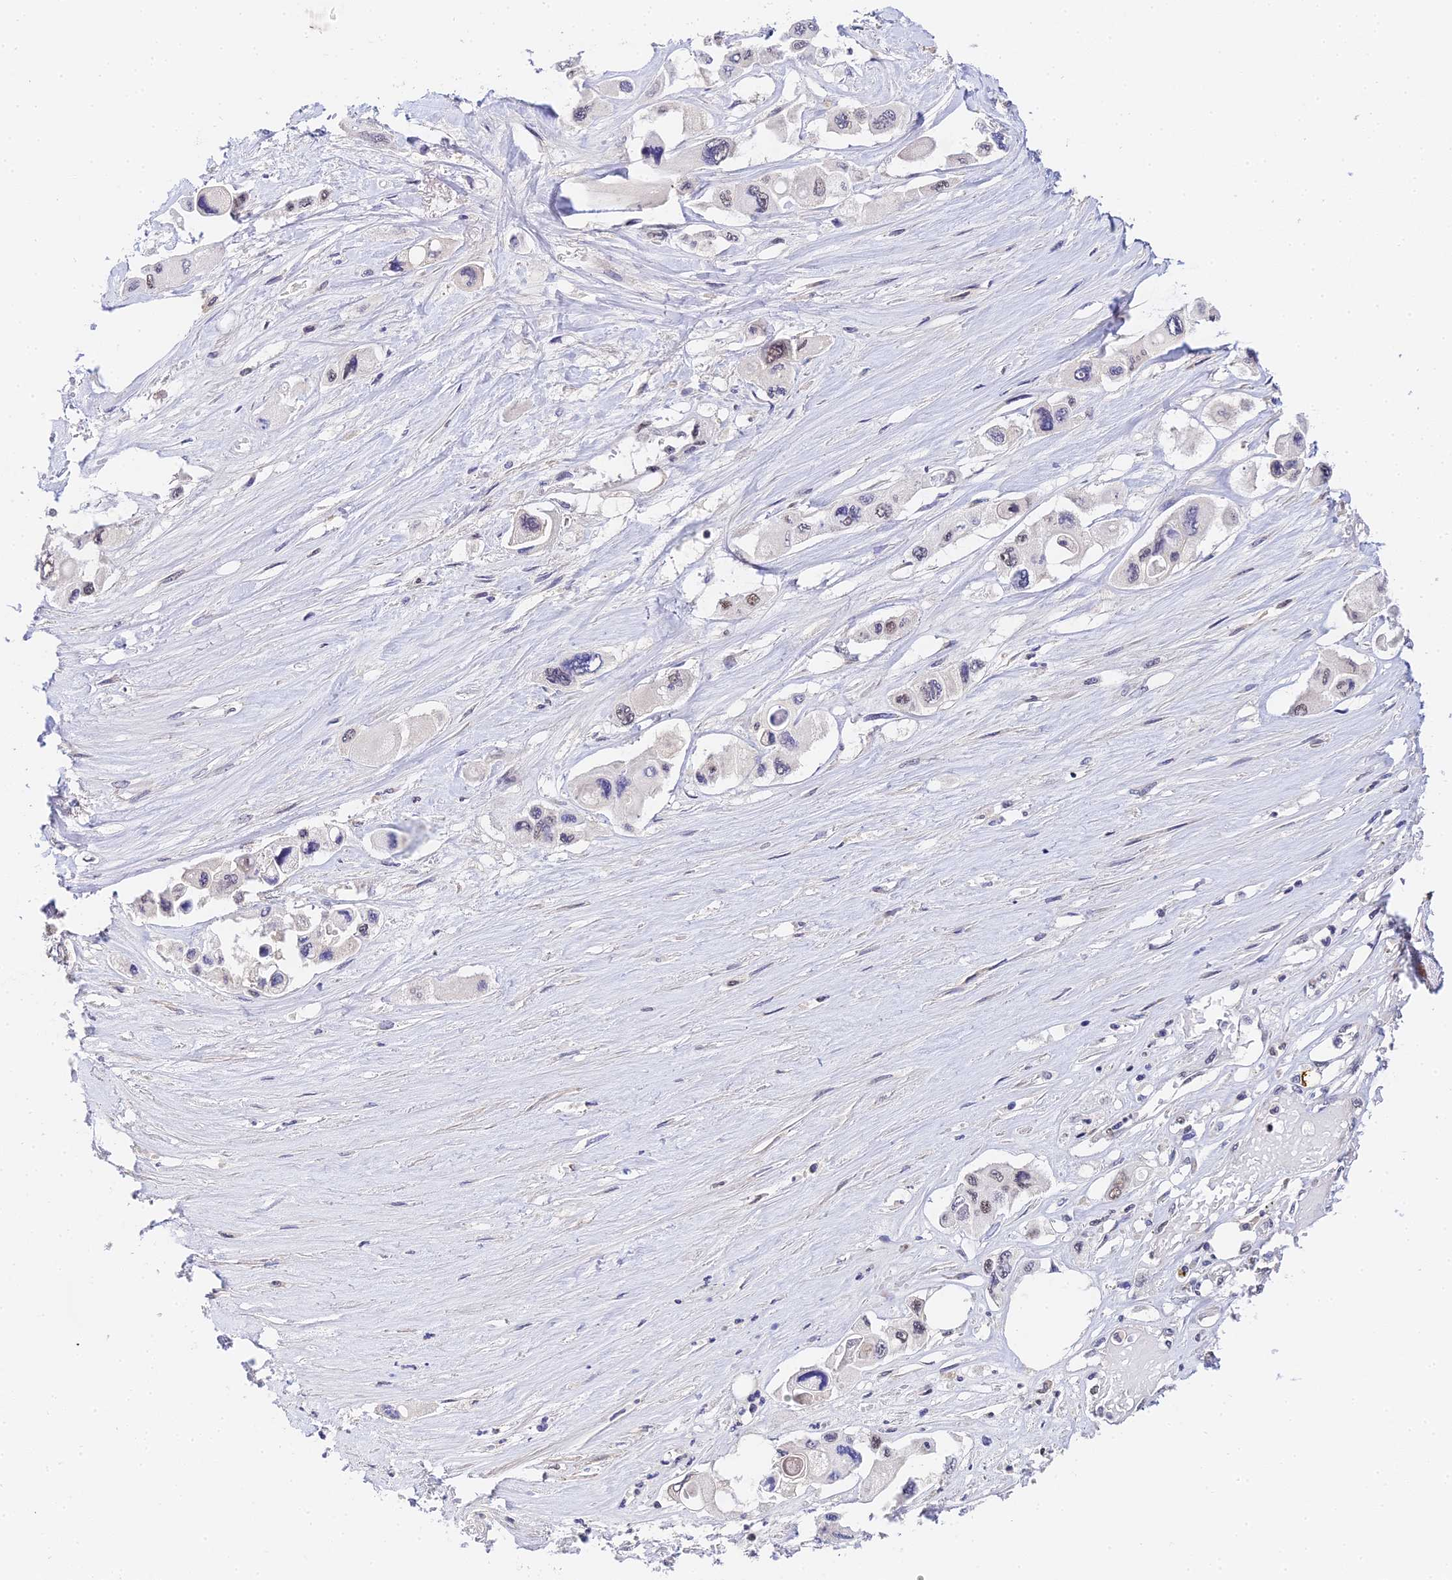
{"staining": {"intensity": "moderate", "quantity": "<25%", "location": "nuclear"}, "tissue": "pancreatic cancer", "cell_type": "Tumor cells", "image_type": "cancer", "snomed": [{"axis": "morphology", "description": "Adenocarcinoma, NOS"}, {"axis": "topography", "description": "Pancreas"}], "caption": "Pancreatic cancer (adenocarcinoma) stained for a protein (brown) displays moderate nuclear positive positivity in about <25% of tumor cells.", "gene": "EXOSC3", "patient": {"sex": "male", "age": 92}}